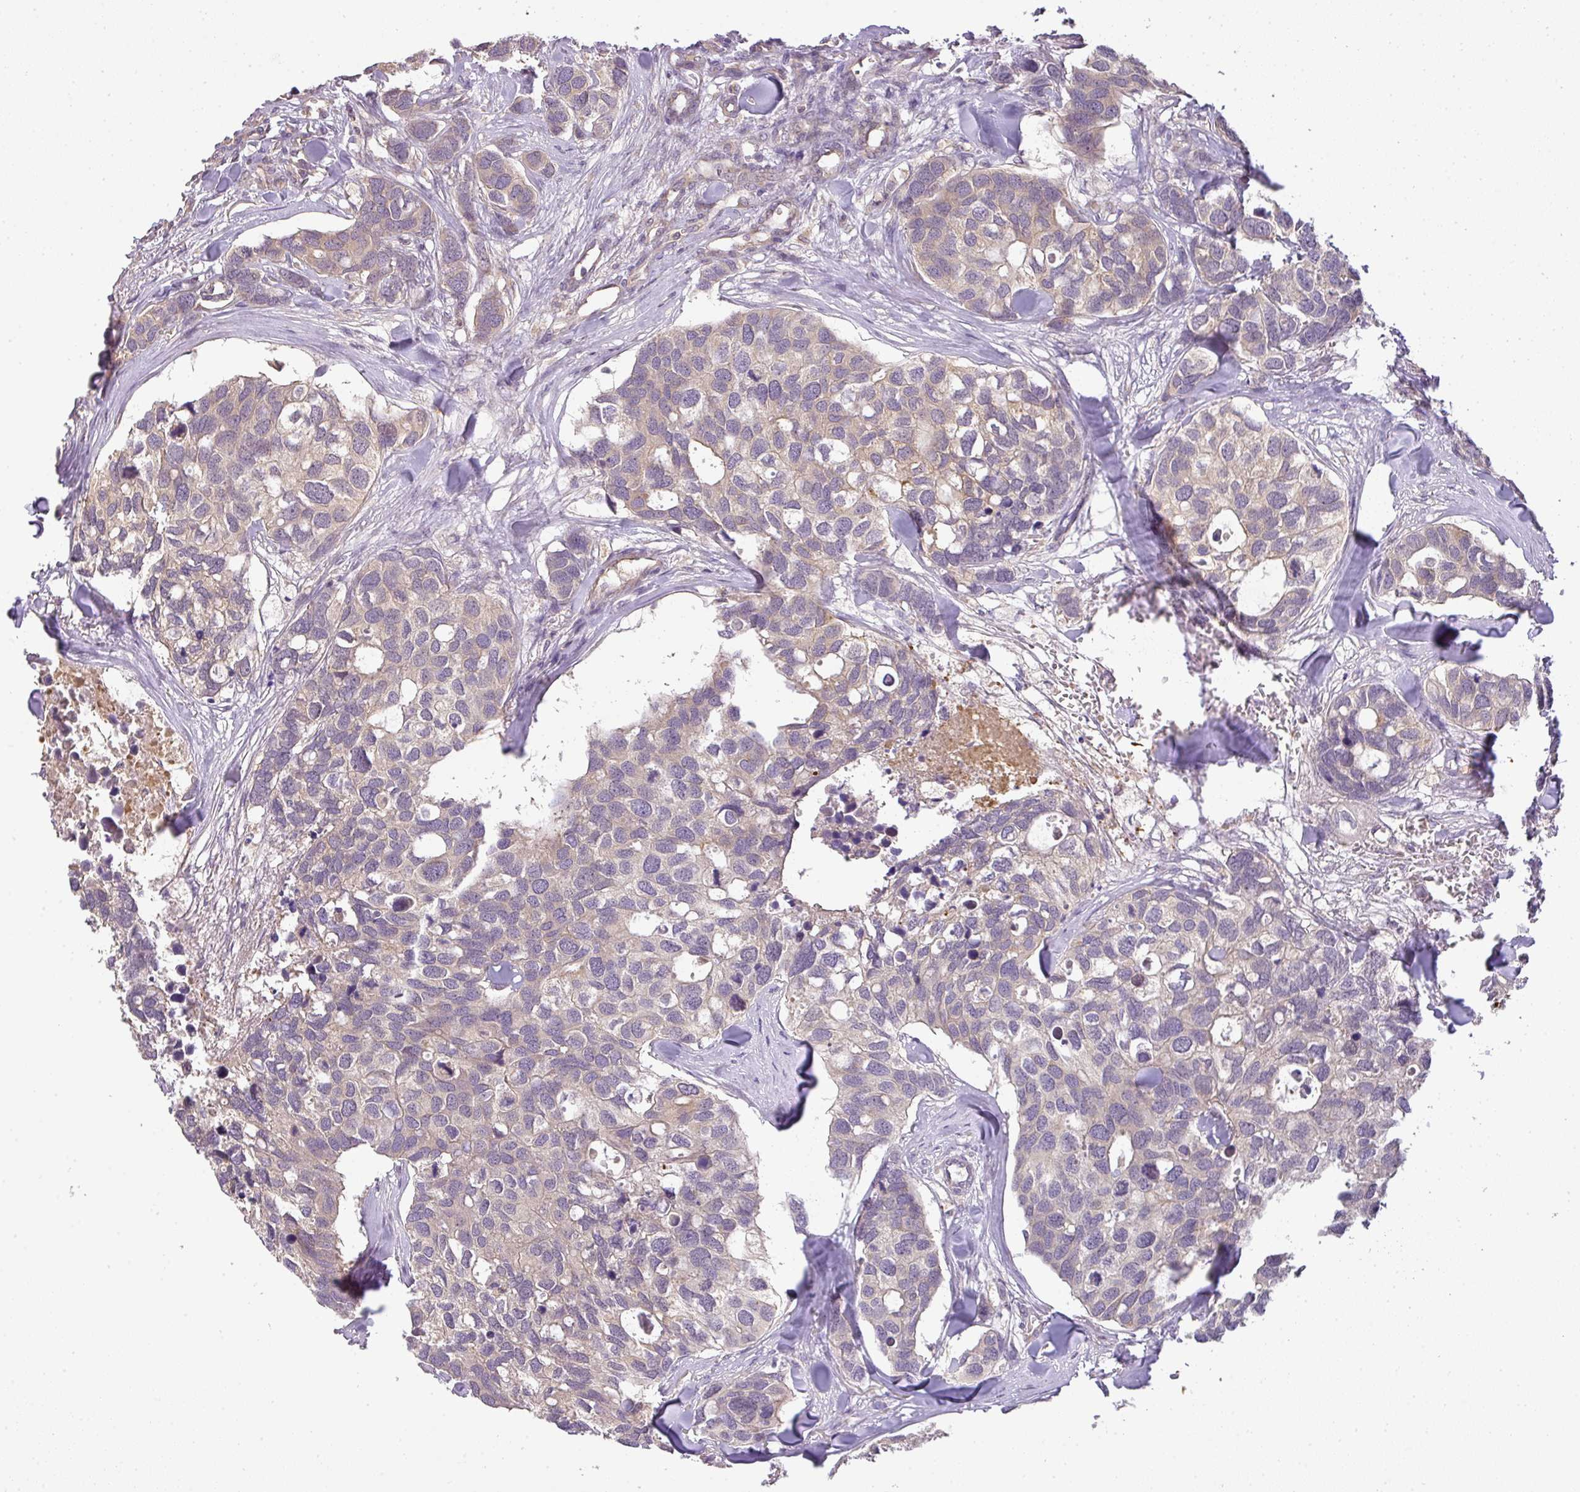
{"staining": {"intensity": "weak", "quantity": "25%-75%", "location": "cytoplasmic/membranous"}, "tissue": "breast cancer", "cell_type": "Tumor cells", "image_type": "cancer", "snomed": [{"axis": "morphology", "description": "Duct carcinoma"}, {"axis": "topography", "description": "Breast"}], "caption": "Breast cancer was stained to show a protein in brown. There is low levels of weak cytoplasmic/membranous expression in approximately 25%-75% of tumor cells.", "gene": "TCL1B", "patient": {"sex": "female", "age": 83}}